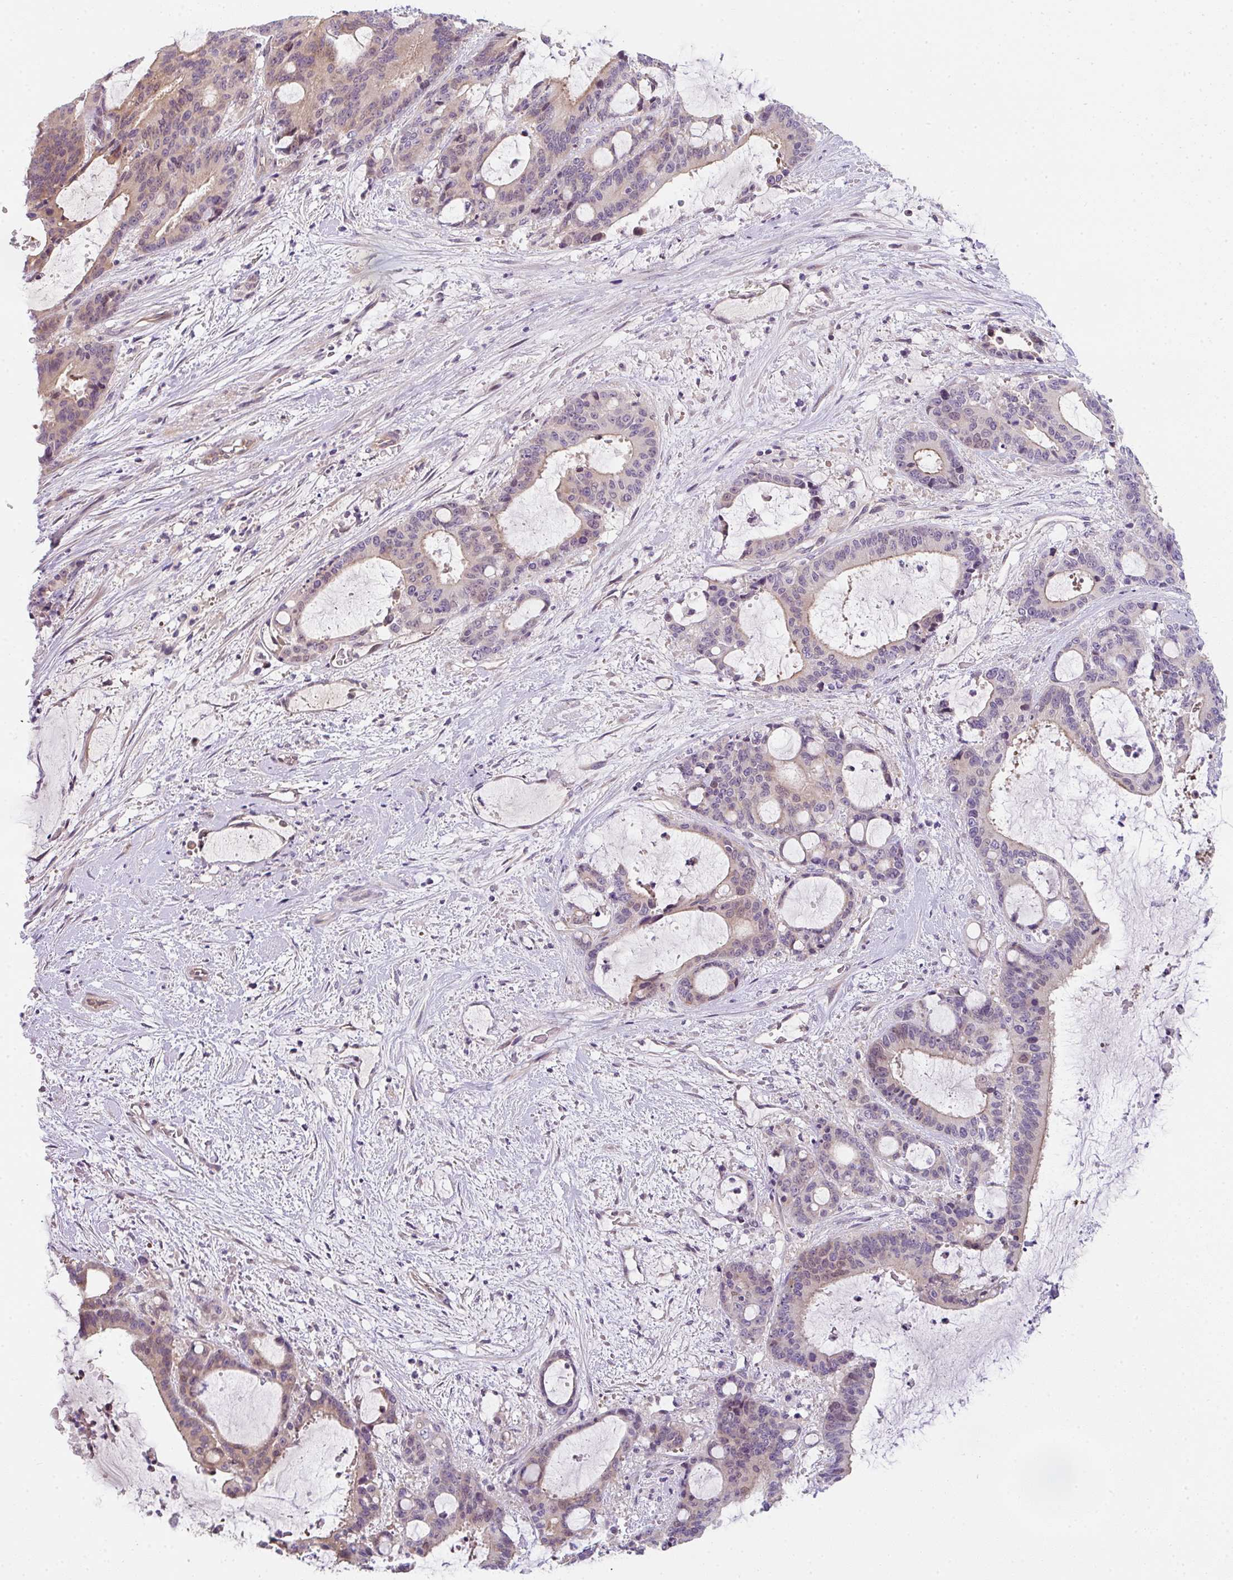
{"staining": {"intensity": "weak", "quantity": ">75%", "location": "cytoplasmic/membranous"}, "tissue": "liver cancer", "cell_type": "Tumor cells", "image_type": "cancer", "snomed": [{"axis": "morphology", "description": "Normal tissue, NOS"}, {"axis": "morphology", "description": "Cholangiocarcinoma"}, {"axis": "topography", "description": "Liver"}, {"axis": "topography", "description": "Peripheral nerve tissue"}], "caption": "A brown stain shows weak cytoplasmic/membranous staining of a protein in human liver cholangiocarcinoma tumor cells.", "gene": "TNFRSF10A", "patient": {"sex": "female", "age": 73}}